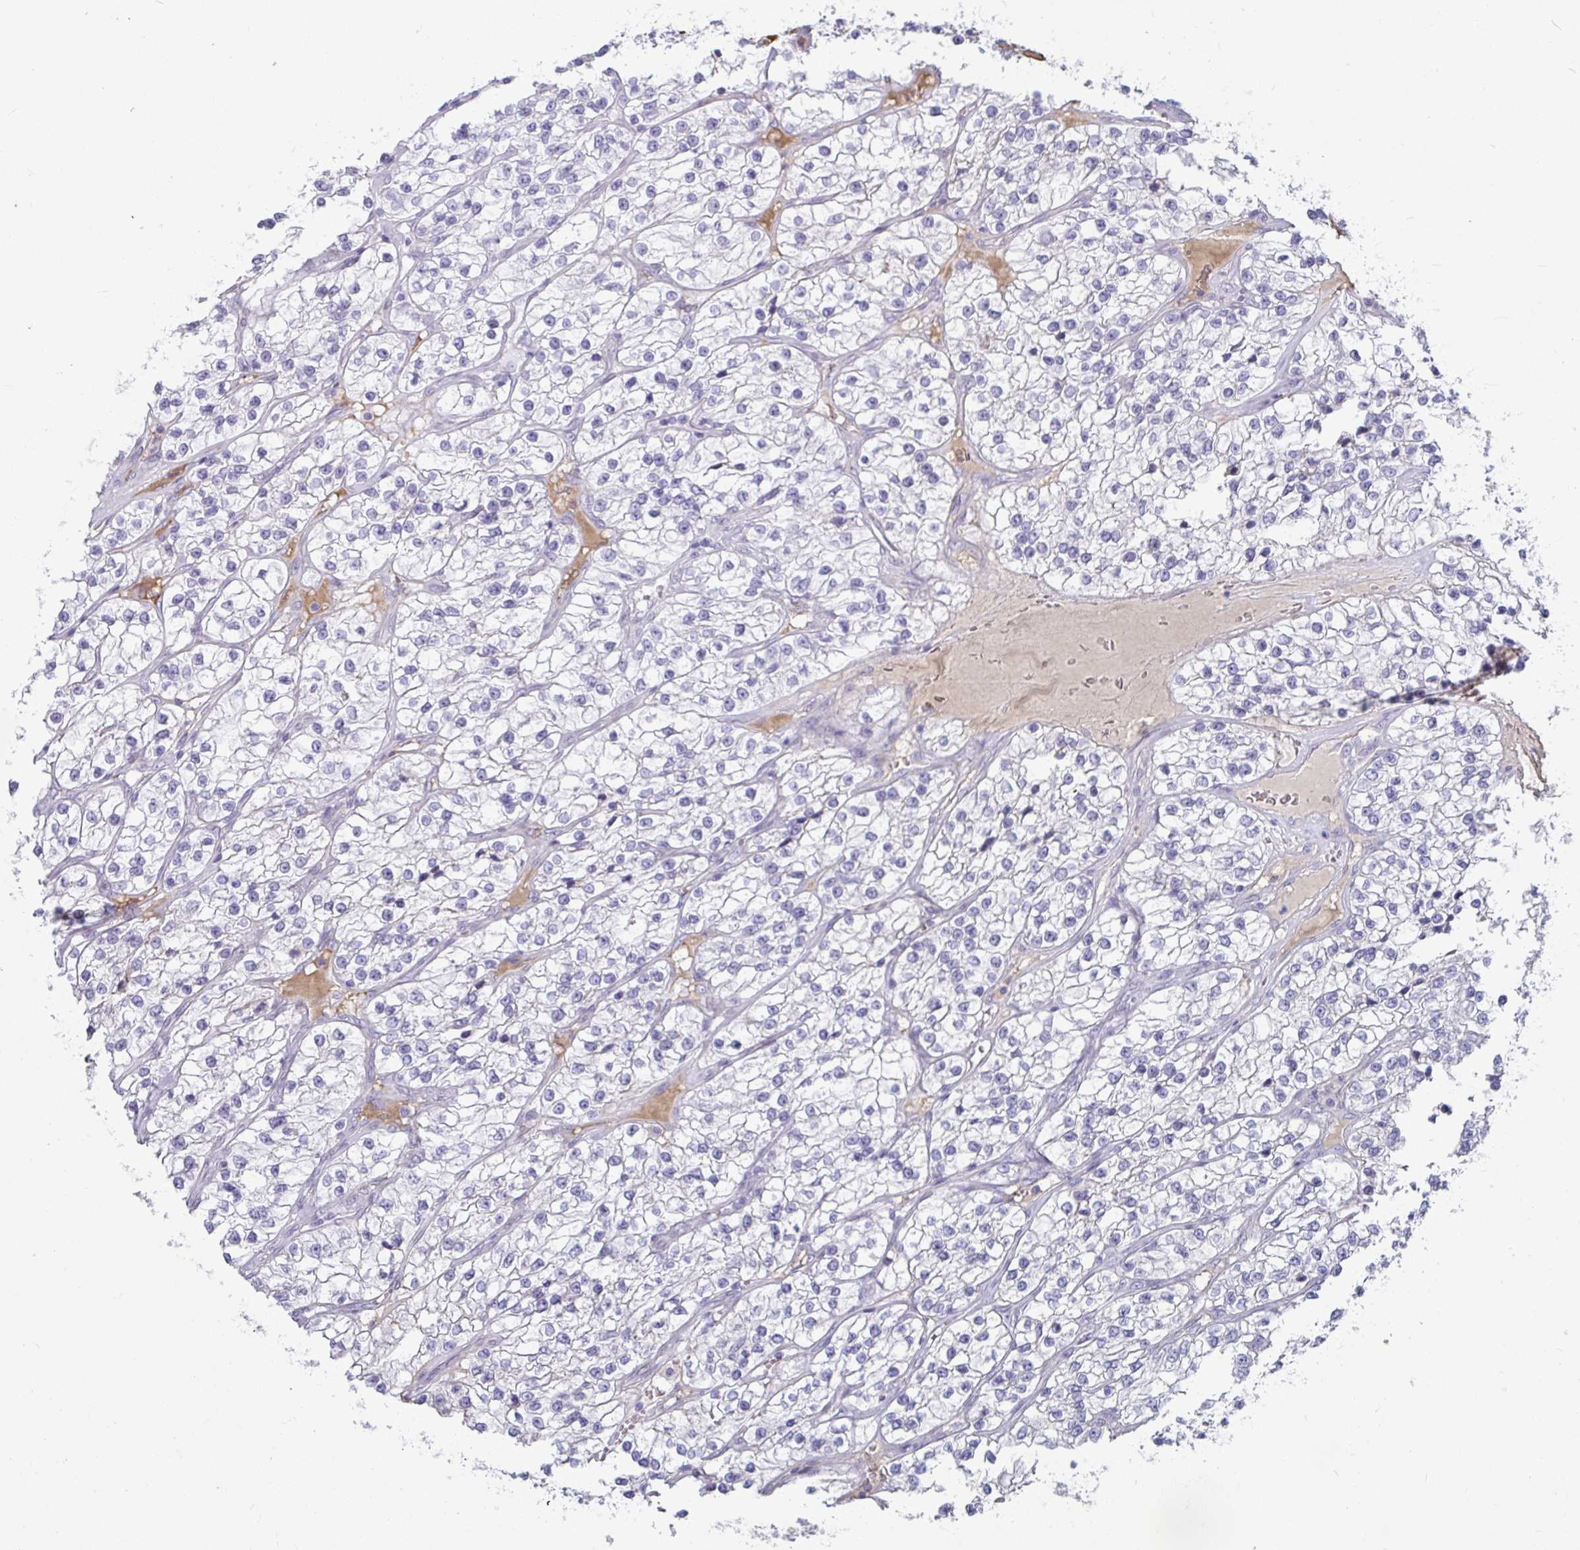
{"staining": {"intensity": "negative", "quantity": "none", "location": "none"}, "tissue": "renal cancer", "cell_type": "Tumor cells", "image_type": "cancer", "snomed": [{"axis": "morphology", "description": "Adenocarcinoma, NOS"}, {"axis": "topography", "description": "Kidney"}], "caption": "Immunohistochemistry (IHC) of renal cancer (adenocarcinoma) exhibits no expression in tumor cells.", "gene": "NPY", "patient": {"sex": "female", "age": 57}}